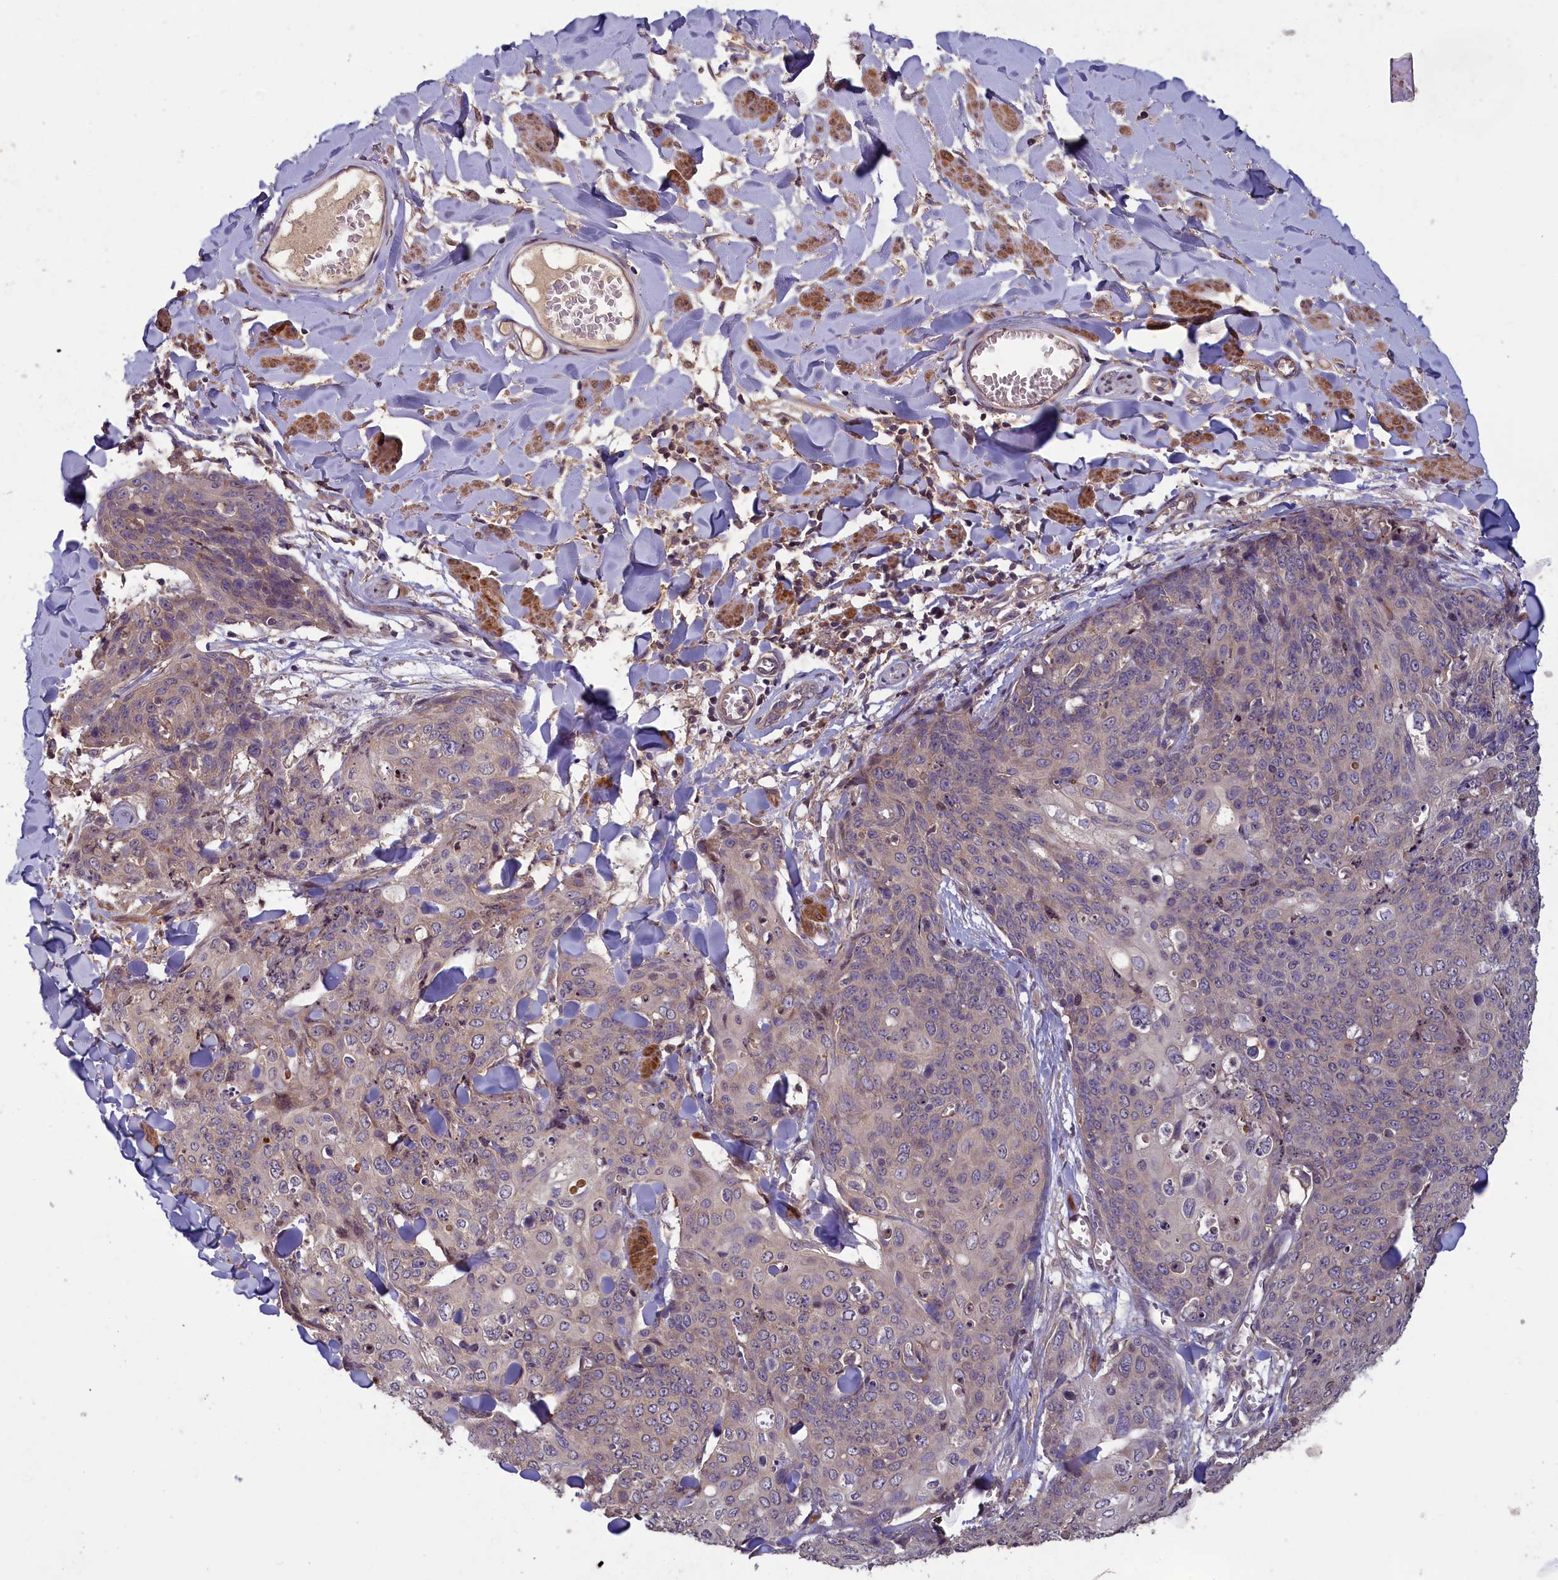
{"staining": {"intensity": "weak", "quantity": "25%-75%", "location": "cytoplasmic/membranous"}, "tissue": "skin cancer", "cell_type": "Tumor cells", "image_type": "cancer", "snomed": [{"axis": "morphology", "description": "Squamous cell carcinoma, NOS"}, {"axis": "topography", "description": "Skin"}, {"axis": "topography", "description": "Vulva"}], "caption": "Immunohistochemistry (IHC) (DAB (3,3'-diaminobenzidine)) staining of skin cancer (squamous cell carcinoma) demonstrates weak cytoplasmic/membranous protein expression in about 25%-75% of tumor cells.", "gene": "NUDT6", "patient": {"sex": "female", "age": 85}}